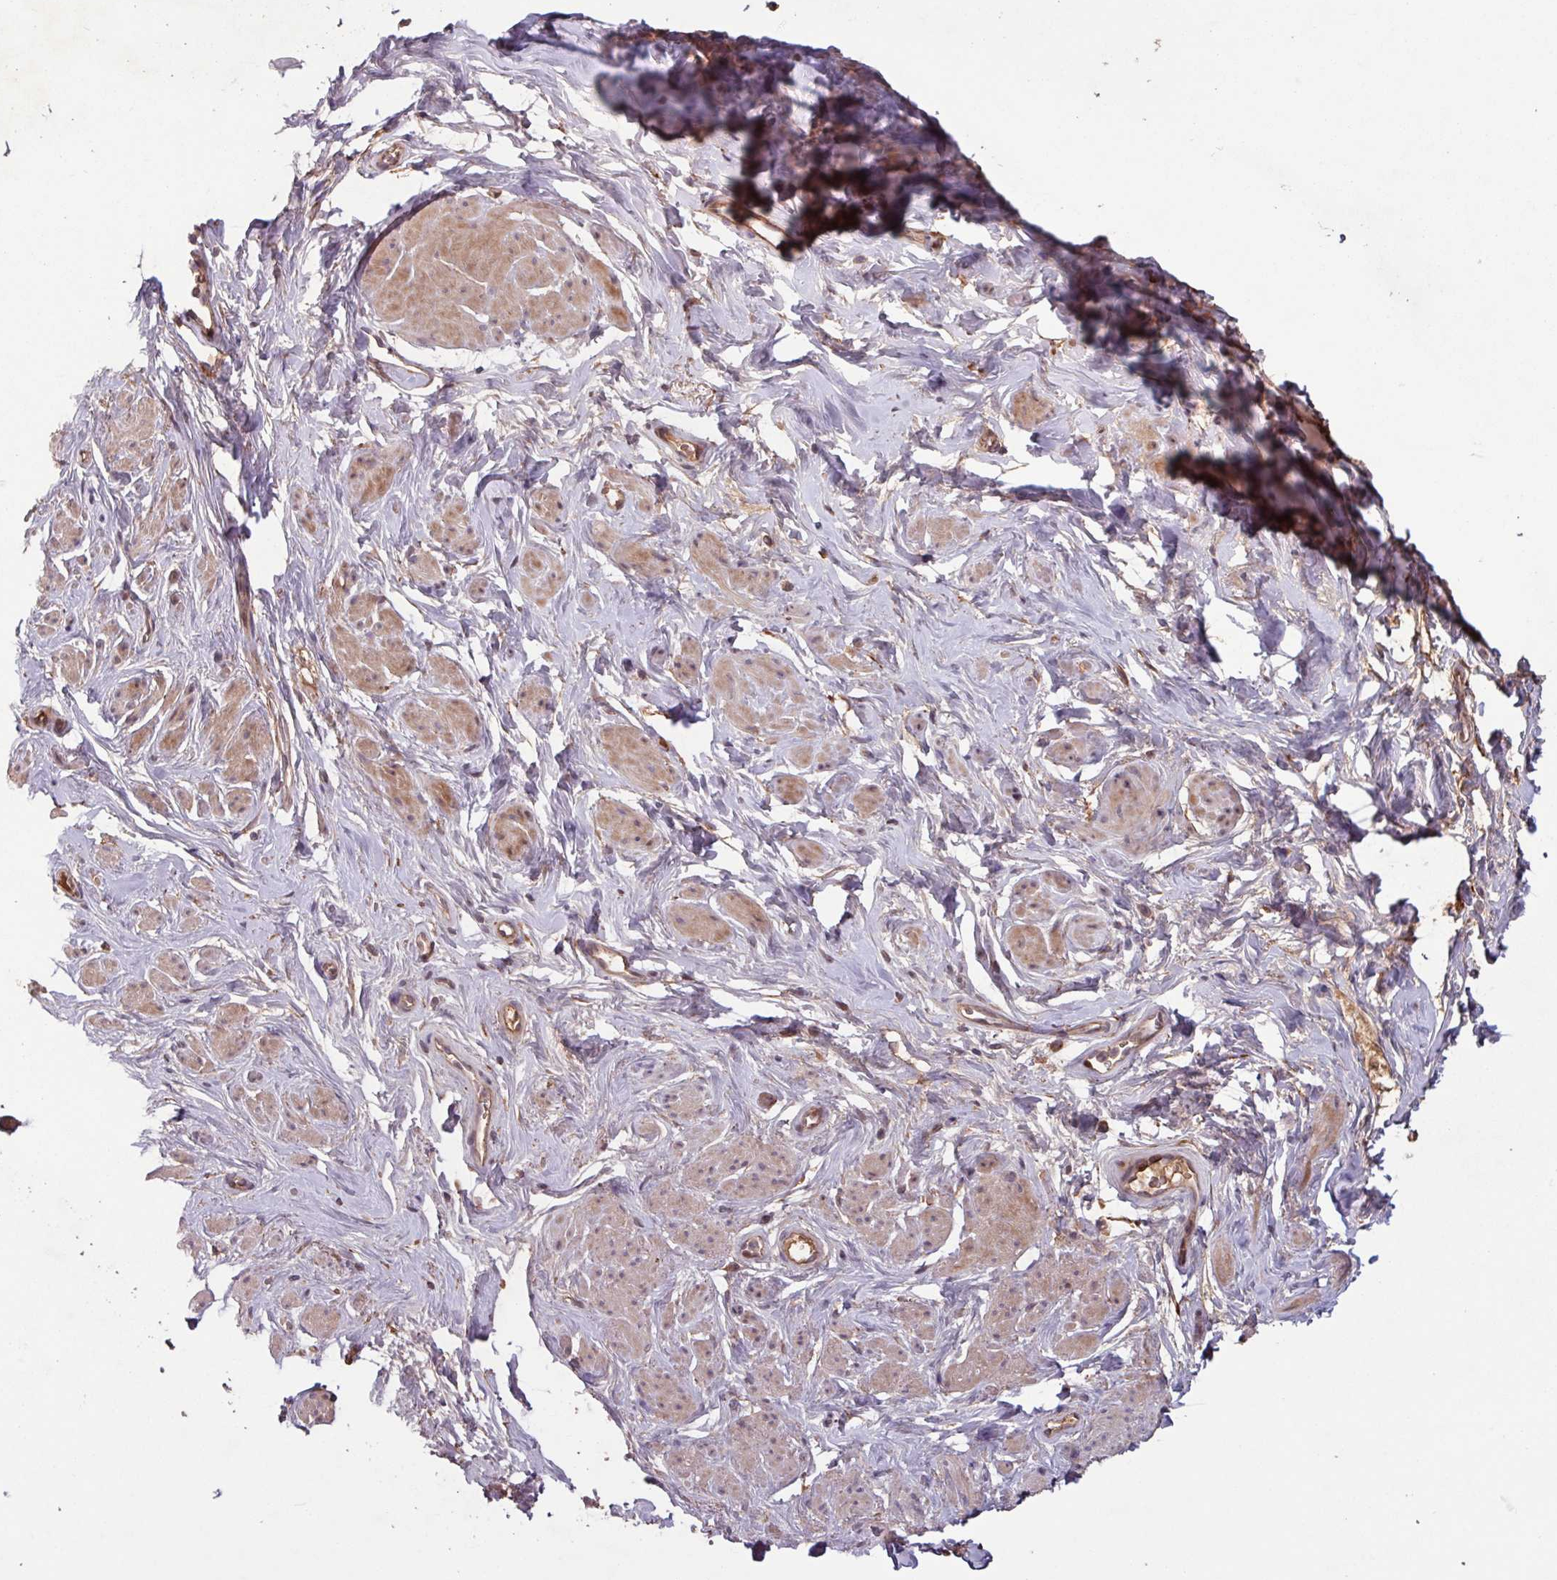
{"staining": {"intensity": "moderate", "quantity": "25%-75%", "location": "cytoplasmic/membranous,nuclear"}, "tissue": "smooth muscle", "cell_type": "Smooth muscle cells", "image_type": "normal", "snomed": [{"axis": "morphology", "description": "Normal tissue, NOS"}, {"axis": "topography", "description": "Smooth muscle"}, {"axis": "topography", "description": "Peripheral nerve tissue"}], "caption": "Immunohistochemical staining of normal human smooth muscle reveals moderate cytoplasmic/membranous,nuclear protein expression in approximately 25%-75% of smooth muscle cells. (Stains: DAB (3,3'-diaminobenzidine) in brown, nuclei in blue, Microscopy: brightfield microscopy at high magnification).", "gene": "TMEM88", "patient": {"sex": "male", "age": 69}}